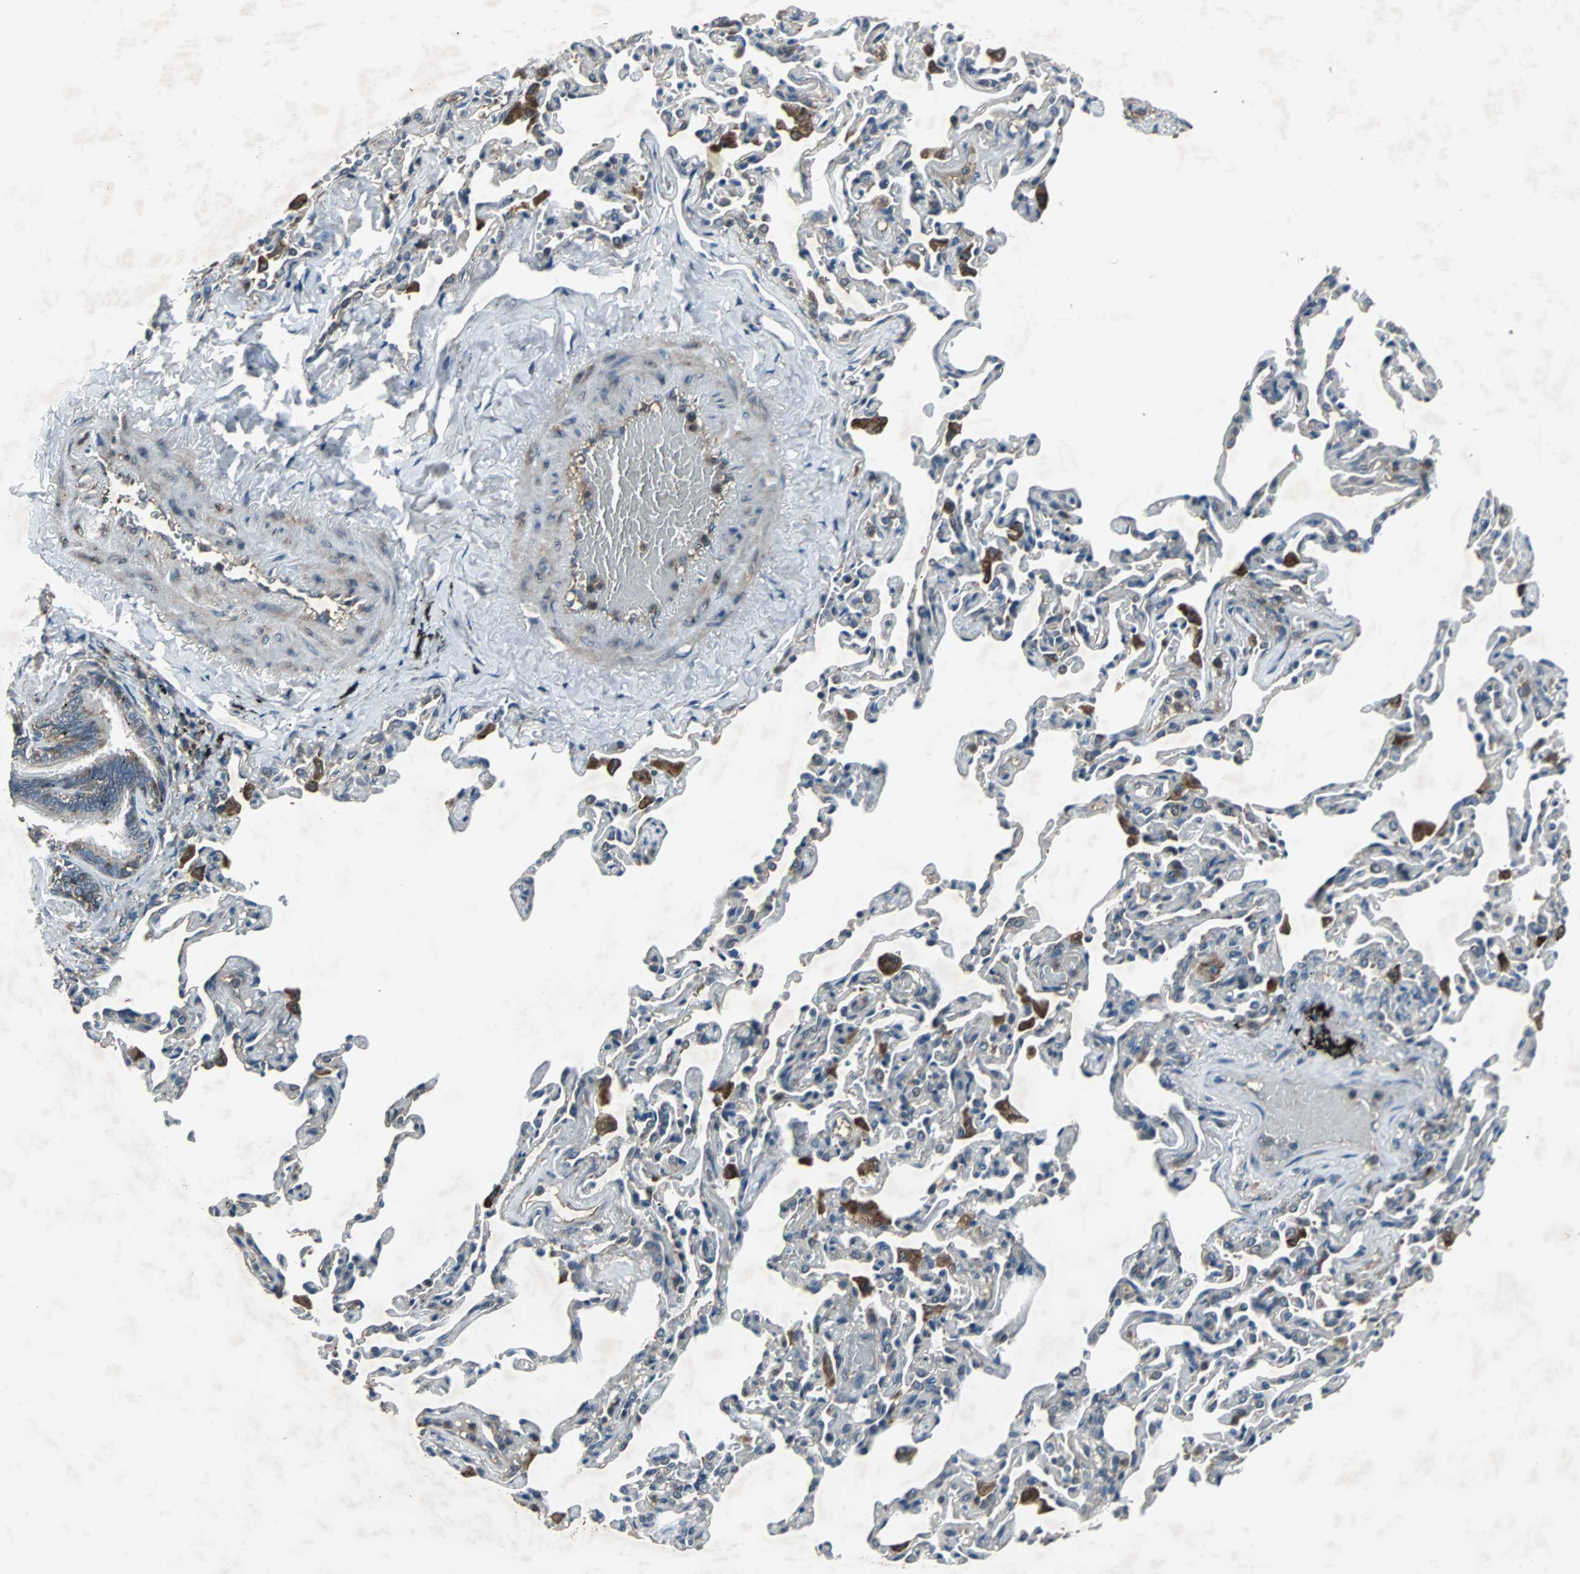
{"staining": {"intensity": "weak", "quantity": ">75%", "location": "cytoplasmic/membranous"}, "tissue": "bronchus", "cell_type": "Respiratory epithelial cells", "image_type": "normal", "snomed": [{"axis": "morphology", "description": "Normal tissue, NOS"}, {"axis": "topography", "description": "Lung"}], "caption": "About >75% of respiratory epithelial cells in unremarkable human bronchus show weak cytoplasmic/membranous protein expression as visualized by brown immunohistochemical staining.", "gene": "SOS1", "patient": {"sex": "male", "age": 64}}